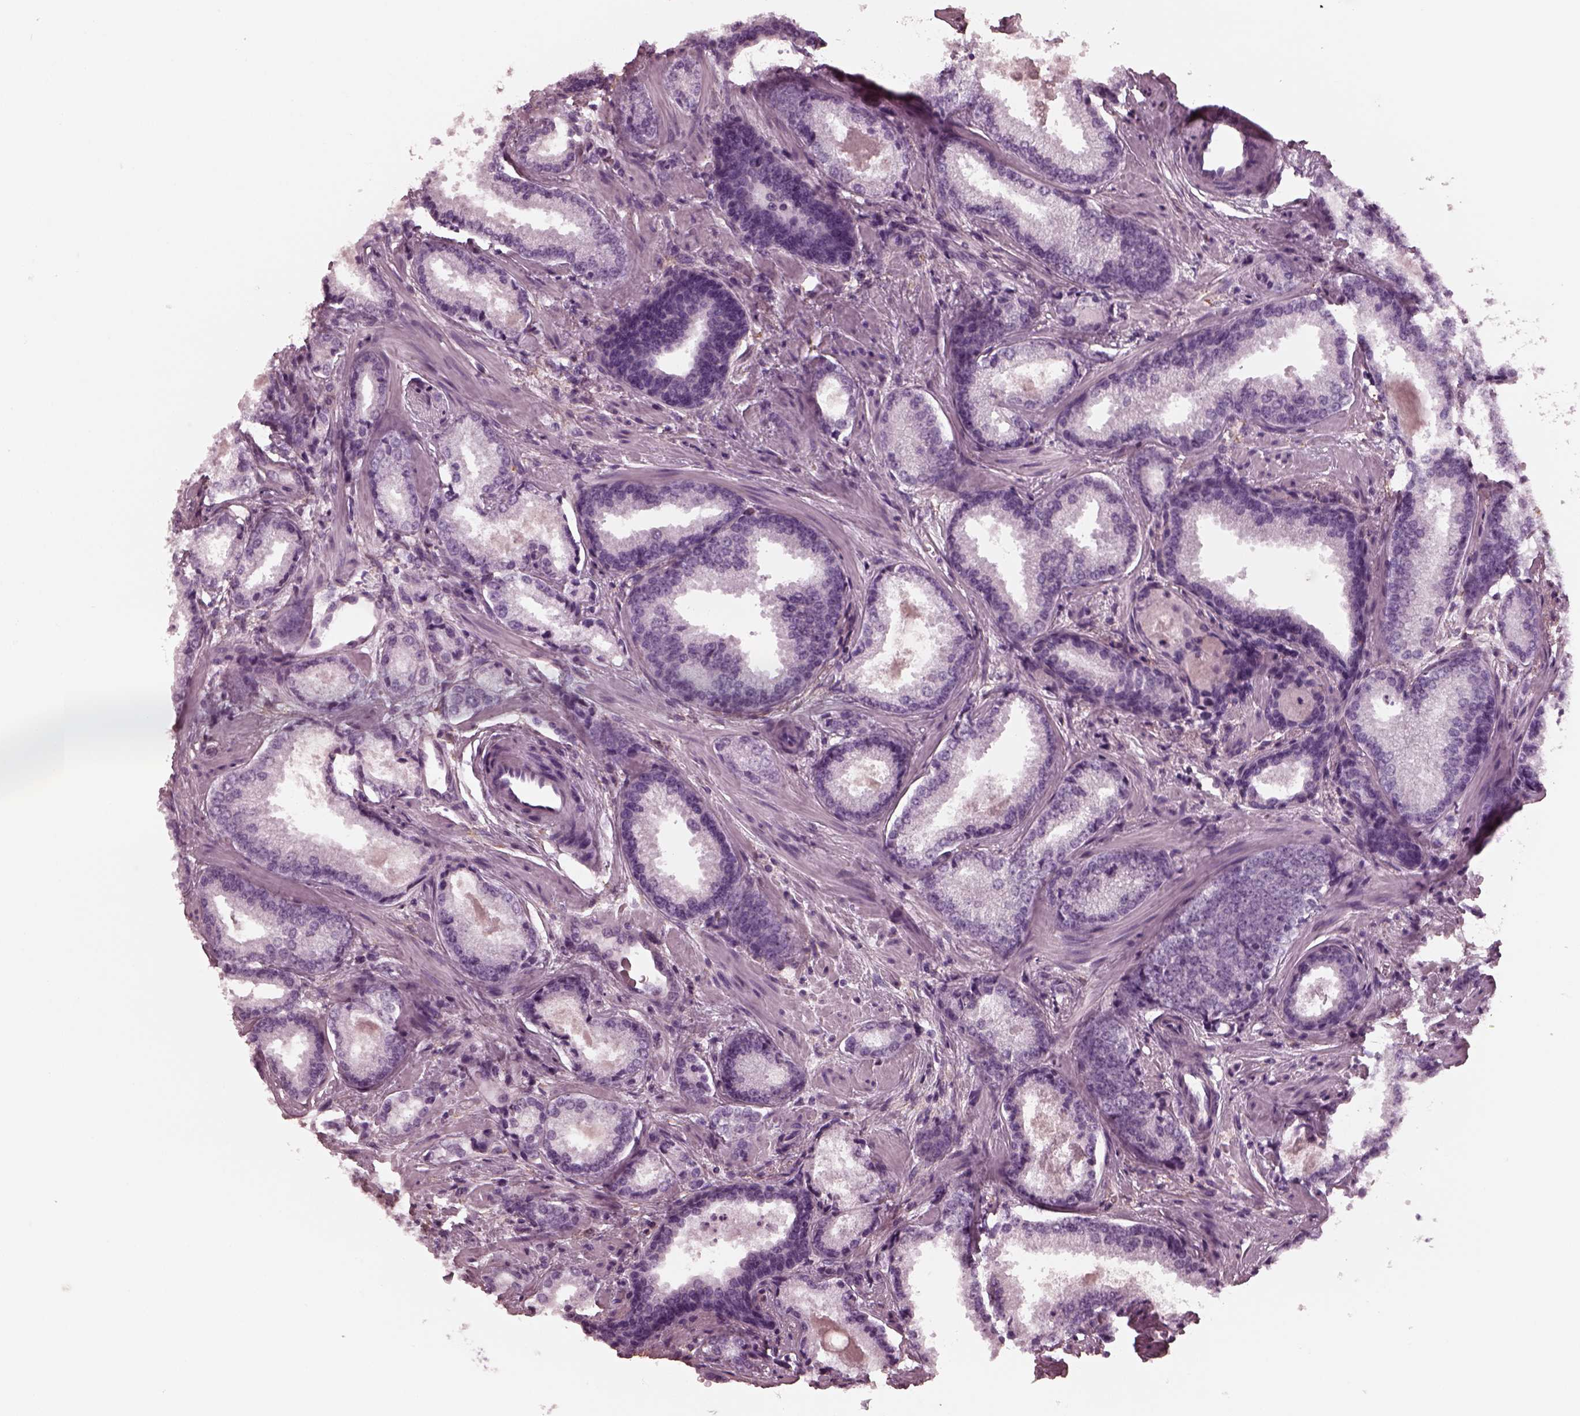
{"staining": {"intensity": "negative", "quantity": "none", "location": "none"}, "tissue": "prostate cancer", "cell_type": "Tumor cells", "image_type": "cancer", "snomed": [{"axis": "morphology", "description": "Adenocarcinoma, Low grade"}, {"axis": "topography", "description": "Prostate"}], "caption": "This is an immunohistochemistry (IHC) image of prostate adenocarcinoma (low-grade). There is no expression in tumor cells.", "gene": "CGA", "patient": {"sex": "male", "age": 56}}